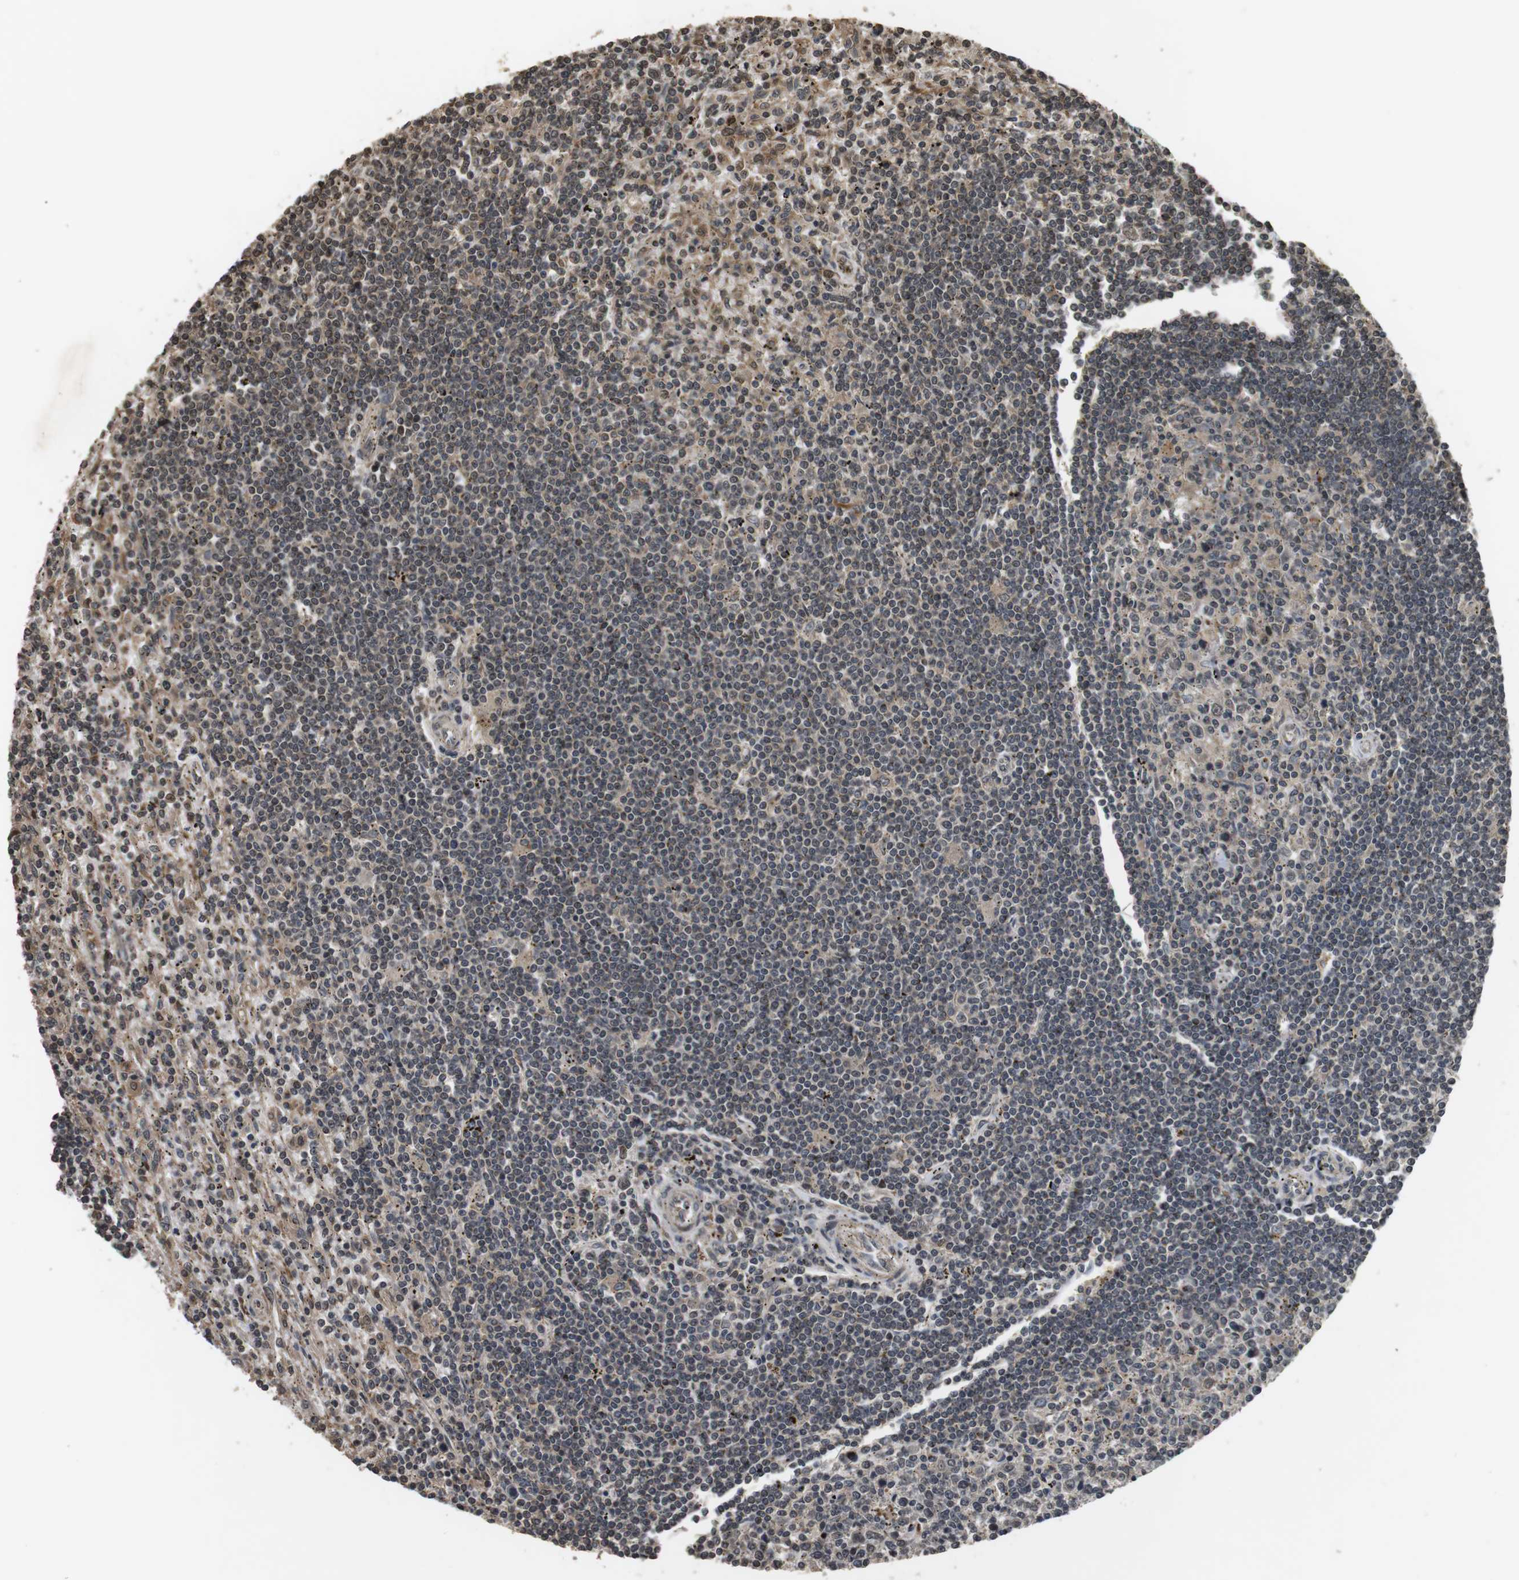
{"staining": {"intensity": "weak", "quantity": "25%-75%", "location": "cytoplasmic/membranous,nuclear"}, "tissue": "lymphoma", "cell_type": "Tumor cells", "image_type": "cancer", "snomed": [{"axis": "morphology", "description": "Malignant lymphoma, non-Hodgkin's type, Low grade"}, {"axis": "topography", "description": "Spleen"}], "caption": "An immunohistochemistry histopathology image of tumor tissue is shown. Protein staining in brown labels weak cytoplasmic/membranous and nuclear positivity in malignant lymphoma, non-Hodgkin's type (low-grade) within tumor cells.", "gene": "FZD10", "patient": {"sex": "male", "age": 76}}